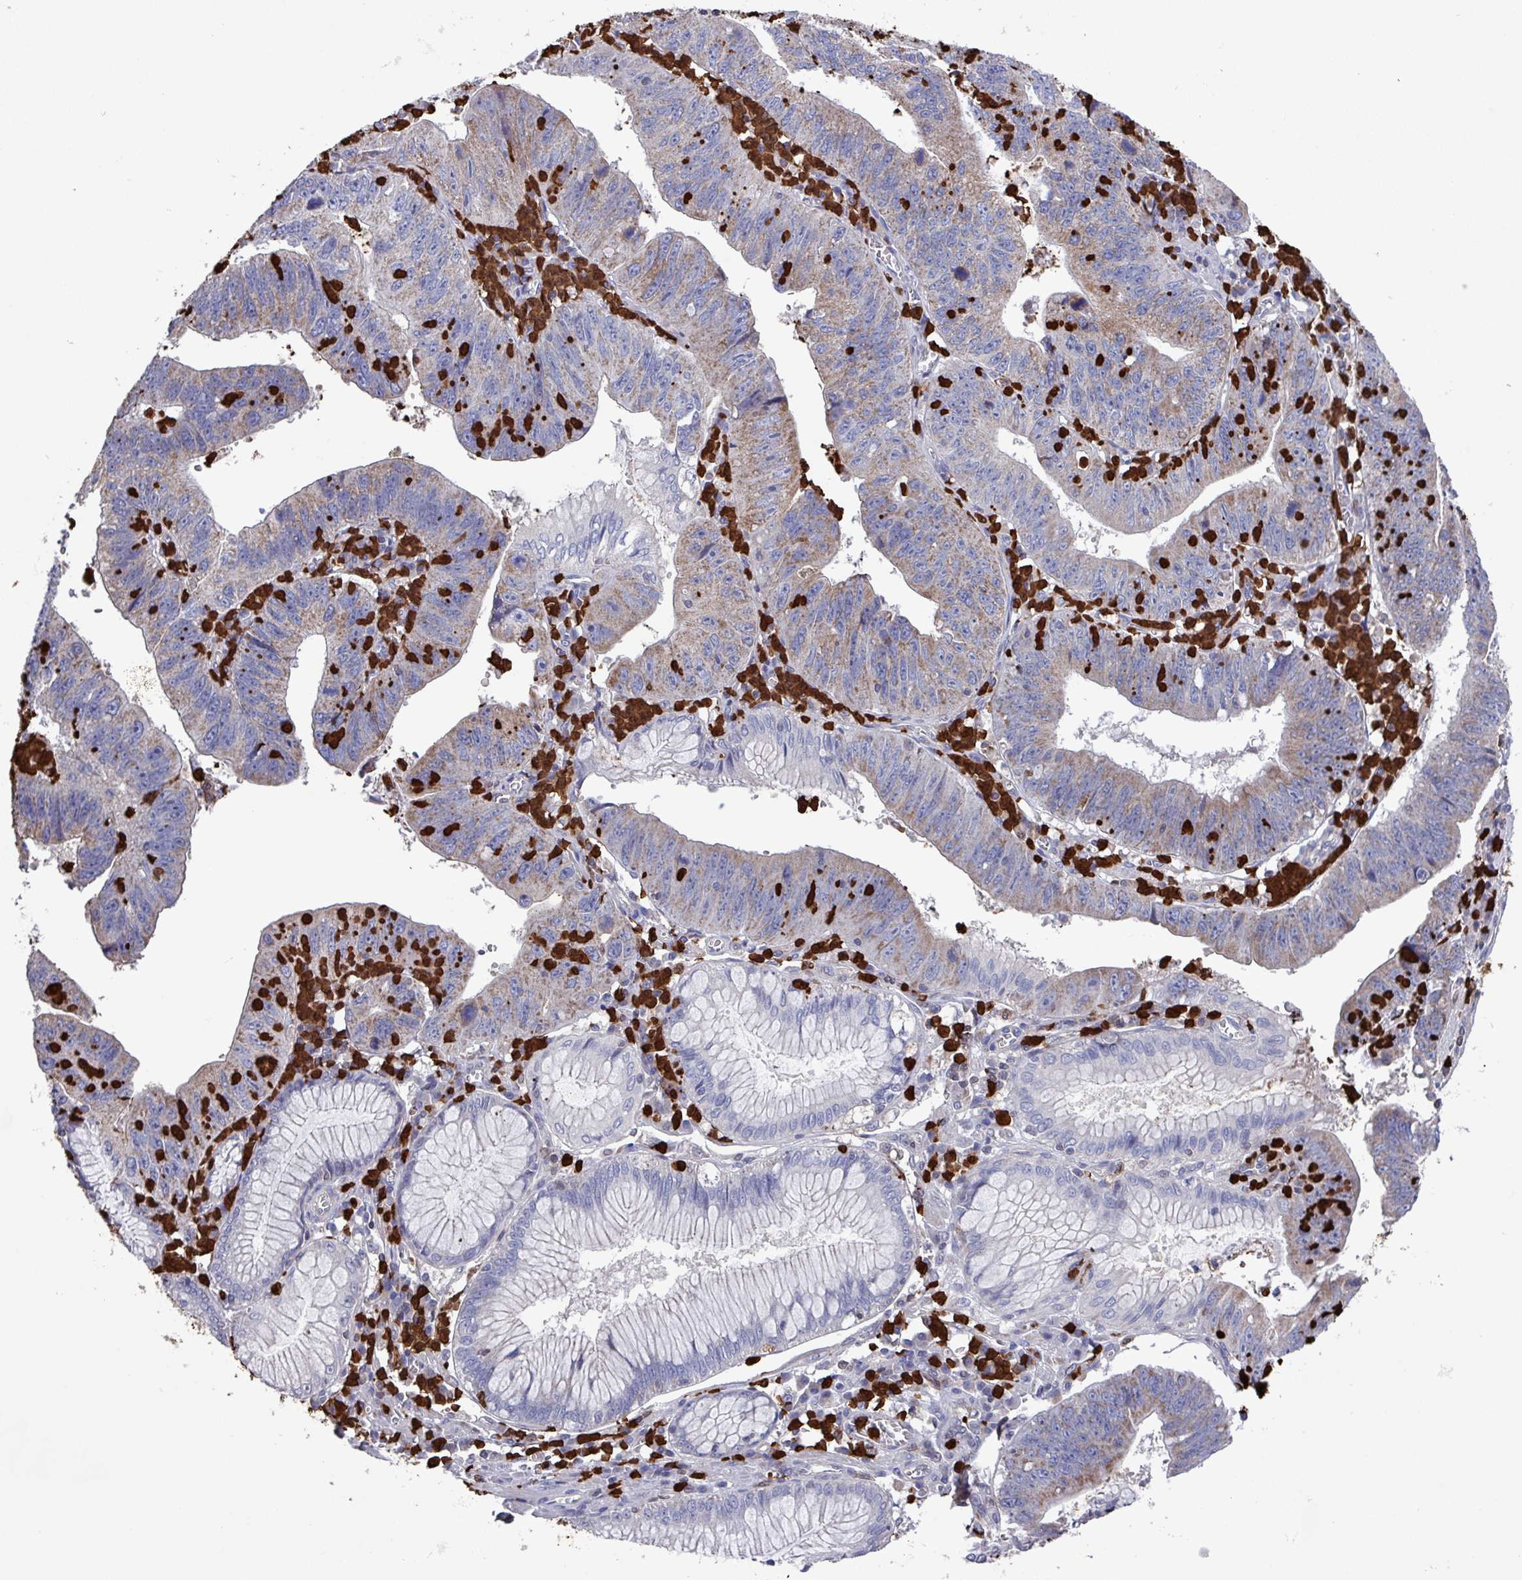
{"staining": {"intensity": "moderate", "quantity": ">75%", "location": "cytoplasmic/membranous"}, "tissue": "stomach cancer", "cell_type": "Tumor cells", "image_type": "cancer", "snomed": [{"axis": "morphology", "description": "Adenocarcinoma, NOS"}, {"axis": "topography", "description": "Stomach"}], "caption": "A micrograph of adenocarcinoma (stomach) stained for a protein shows moderate cytoplasmic/membranous brown staining in tumor cells.", "gene": "UQCC2", "patient": {"sex": "male", "age": 59}}